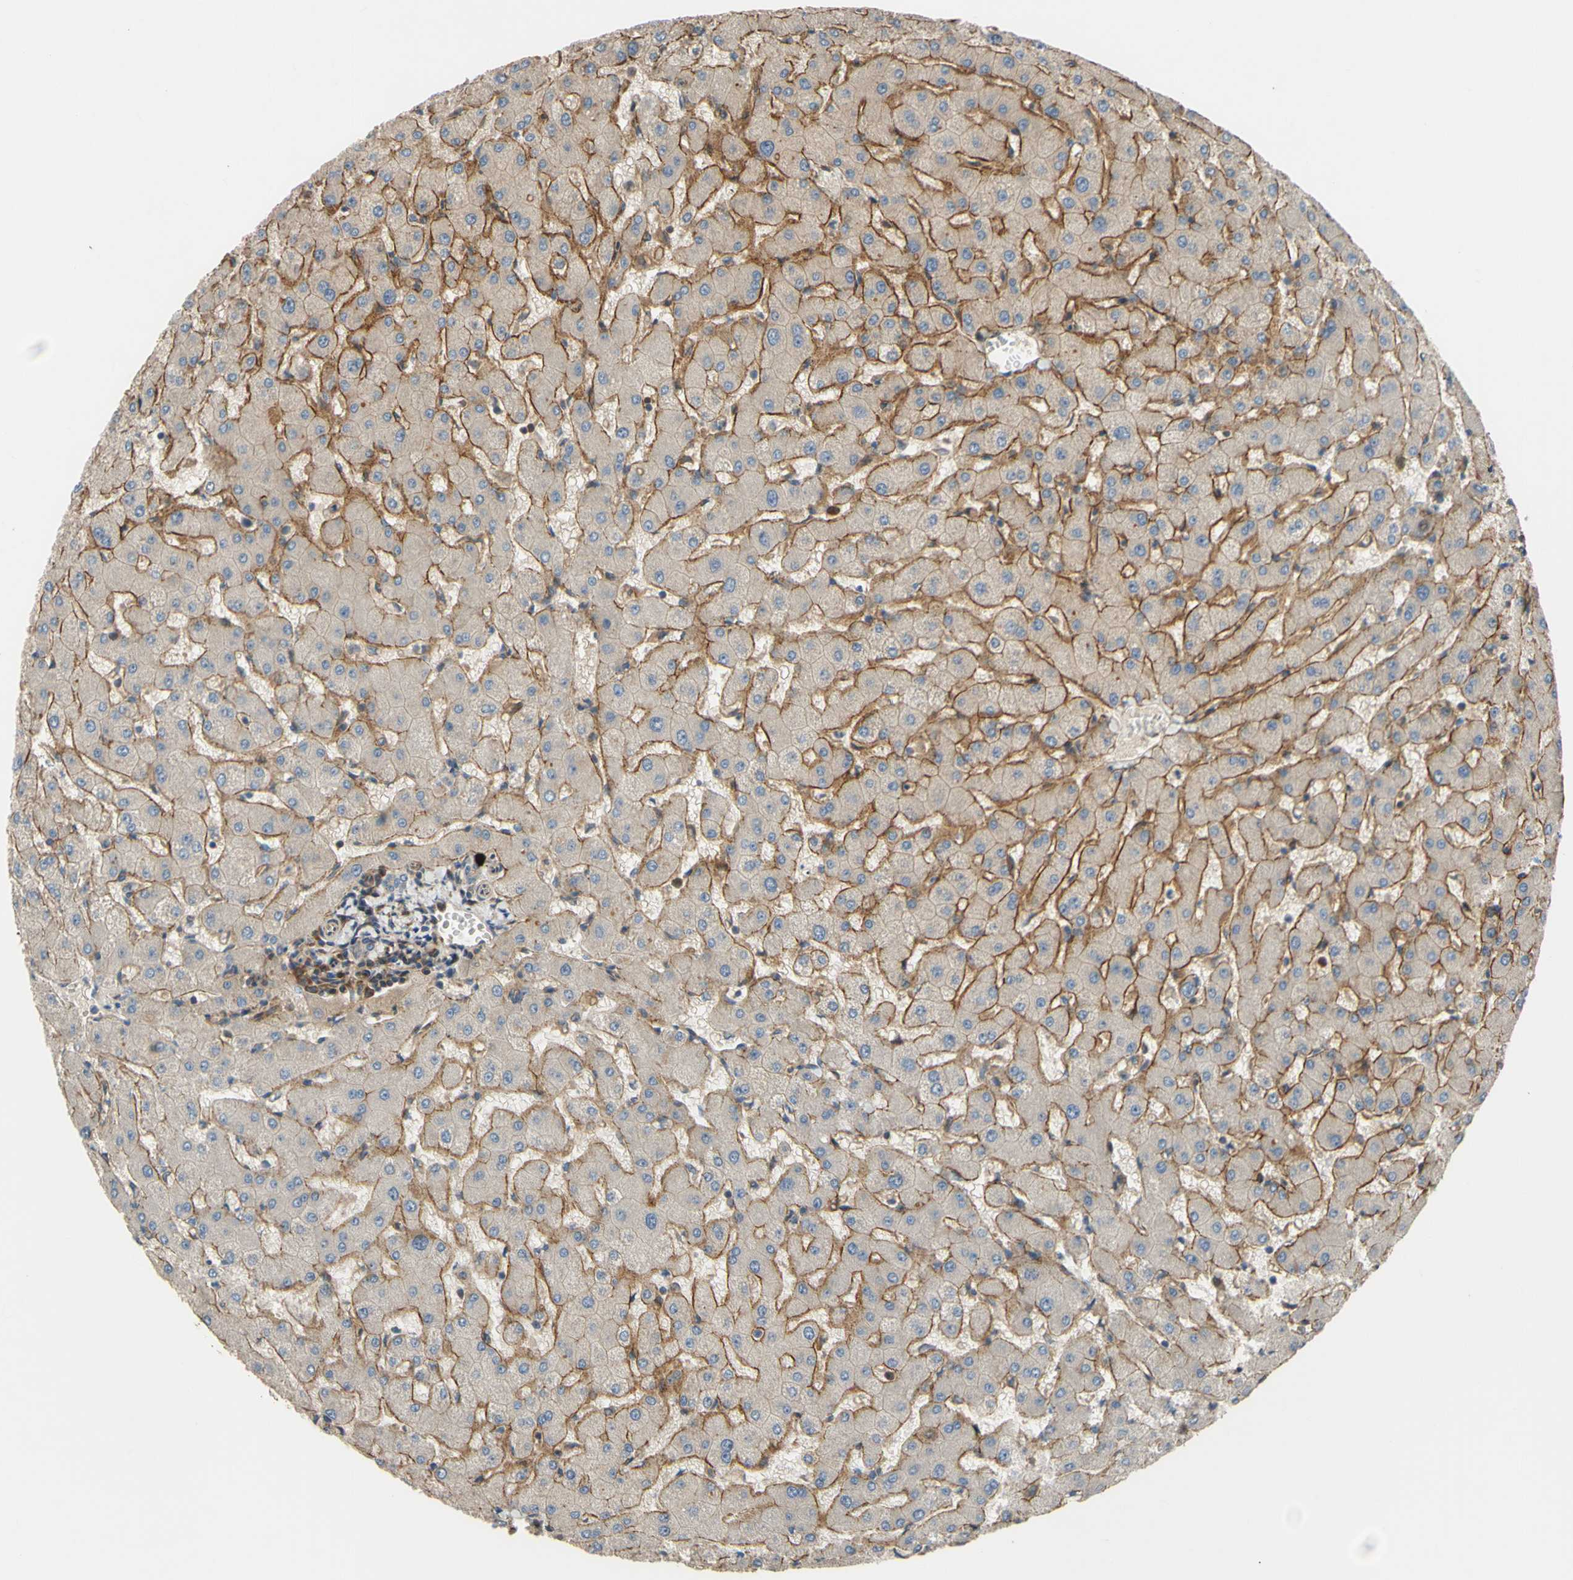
{"staining": {"intensity": "weak", "quantity": ">75%", "location": "cytoplasmic/membranous"}, "tissue": "liver", "cell_type": "Cholangiocytes", "image_type": "normal", "snomed": [{"axis": "morphology", "description": "Normal tissue, NOS"}, {"axis": "topography", "description": "Liver"}], "caption": "The histopathology image exhibits immunohistochemical staining of benign liver. There is weak cytoplasmic/membranous expression is present in about >75% of cholangiocytes.", "gene": "SPTLC1", "patient": {"sex": "female", "age": 63}}